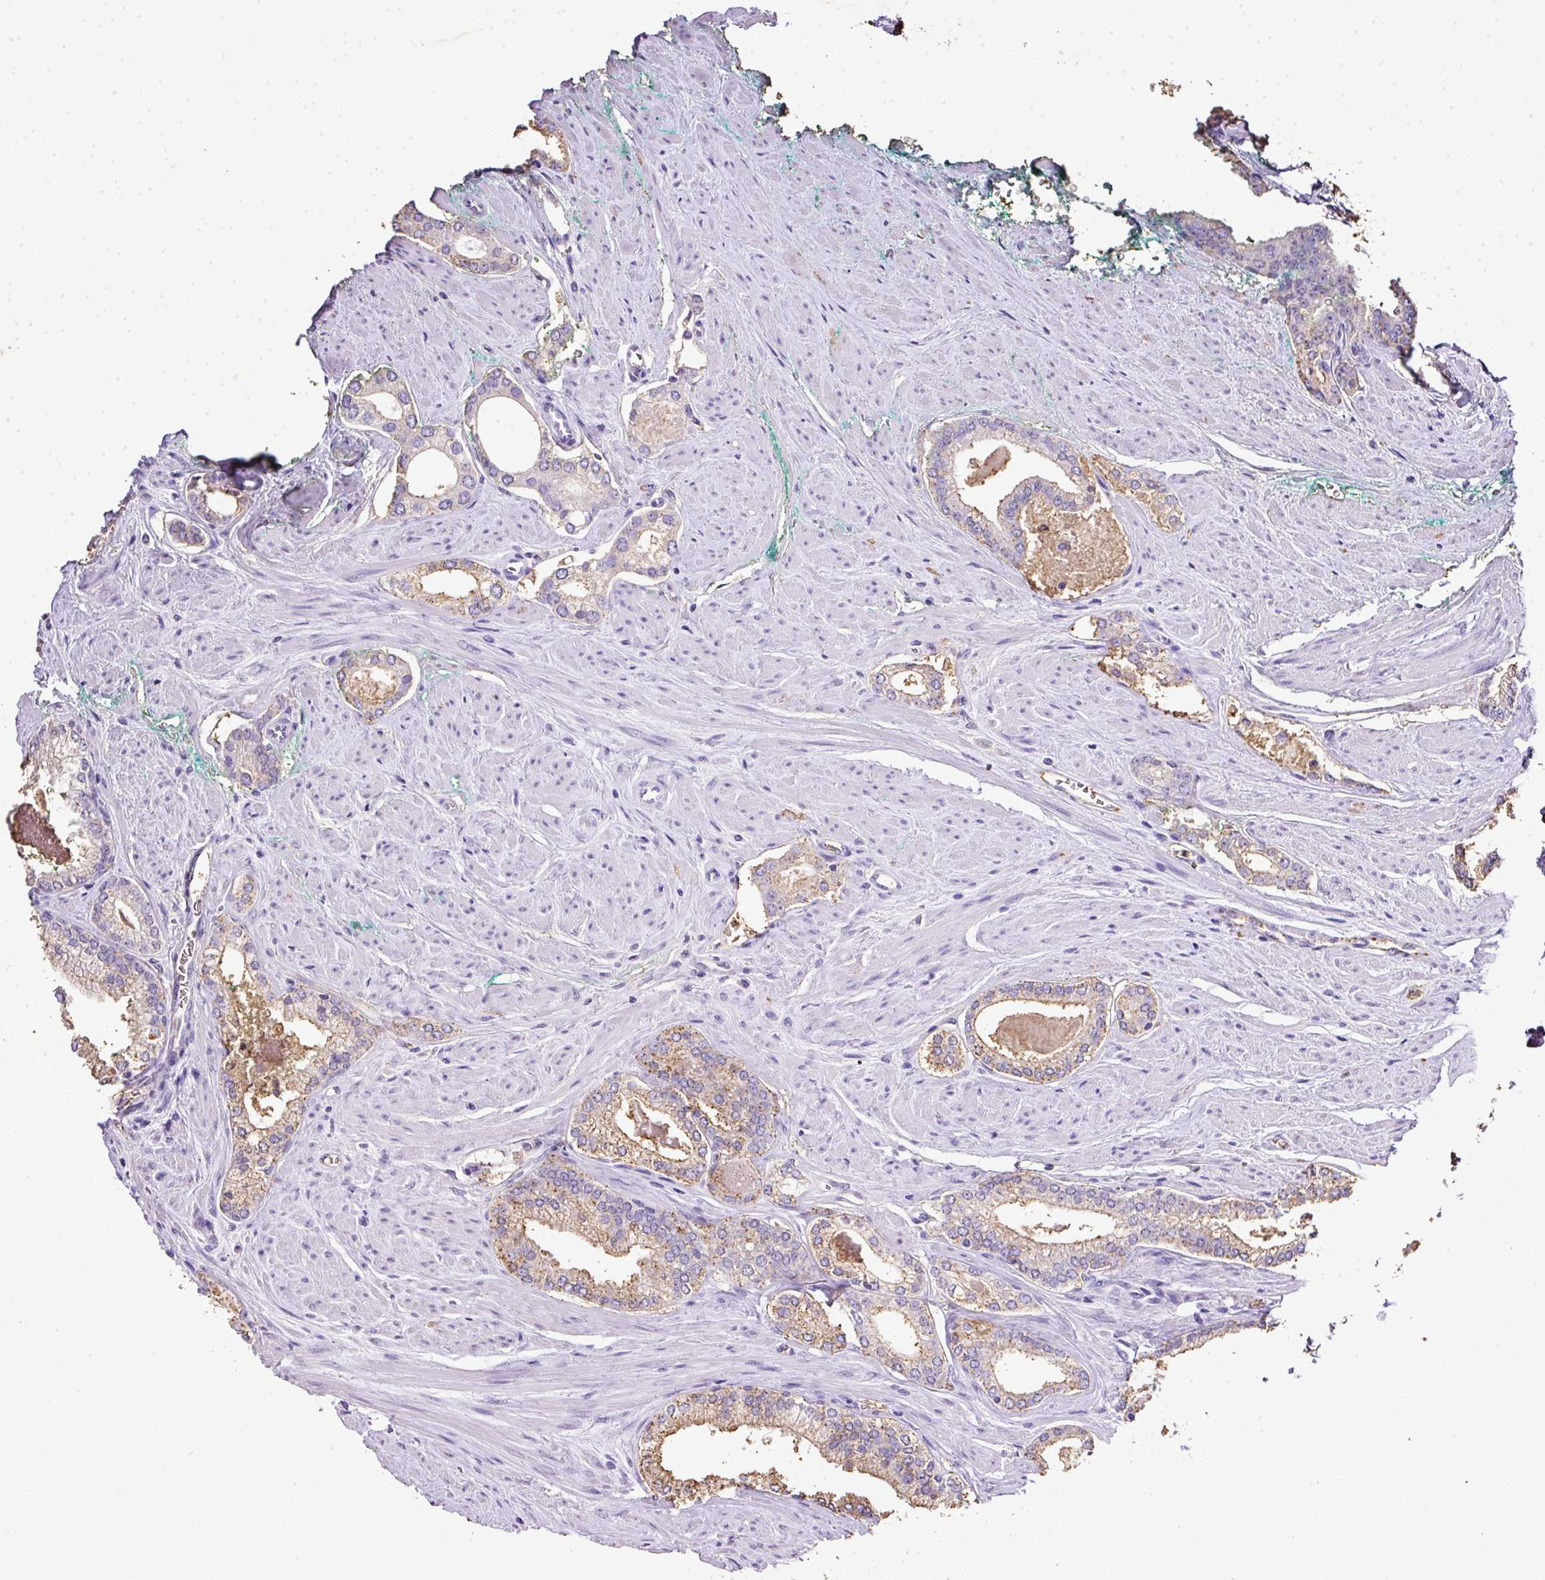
{"staining": {"intensity": "moderate", "quantity": "<25%", "location": "cytoplasmic/membranous"}, "tissue": "prostate cancer", "cell_type": "Tumor cells", "image_type": "cancer", "snomed": [{"axis": "morphology", "description": "Adenocarcinoma, Low grade"}, {"axis": "topography", "description": "Prostate and seminal vesicle, NOS"}], "caption": "Adenocarcinoma (low-grade) (prostate) tissue exhibits moderate cytoplasmic/membranous positivity in about <25% of tumor cells The staining is performed using DAB brown chromogen to label protein expression. The nuclei are counter-stained blue using hematoxylin.", "gene": "KCNJ11", "patient": {"sex": "male", "age": 60}}